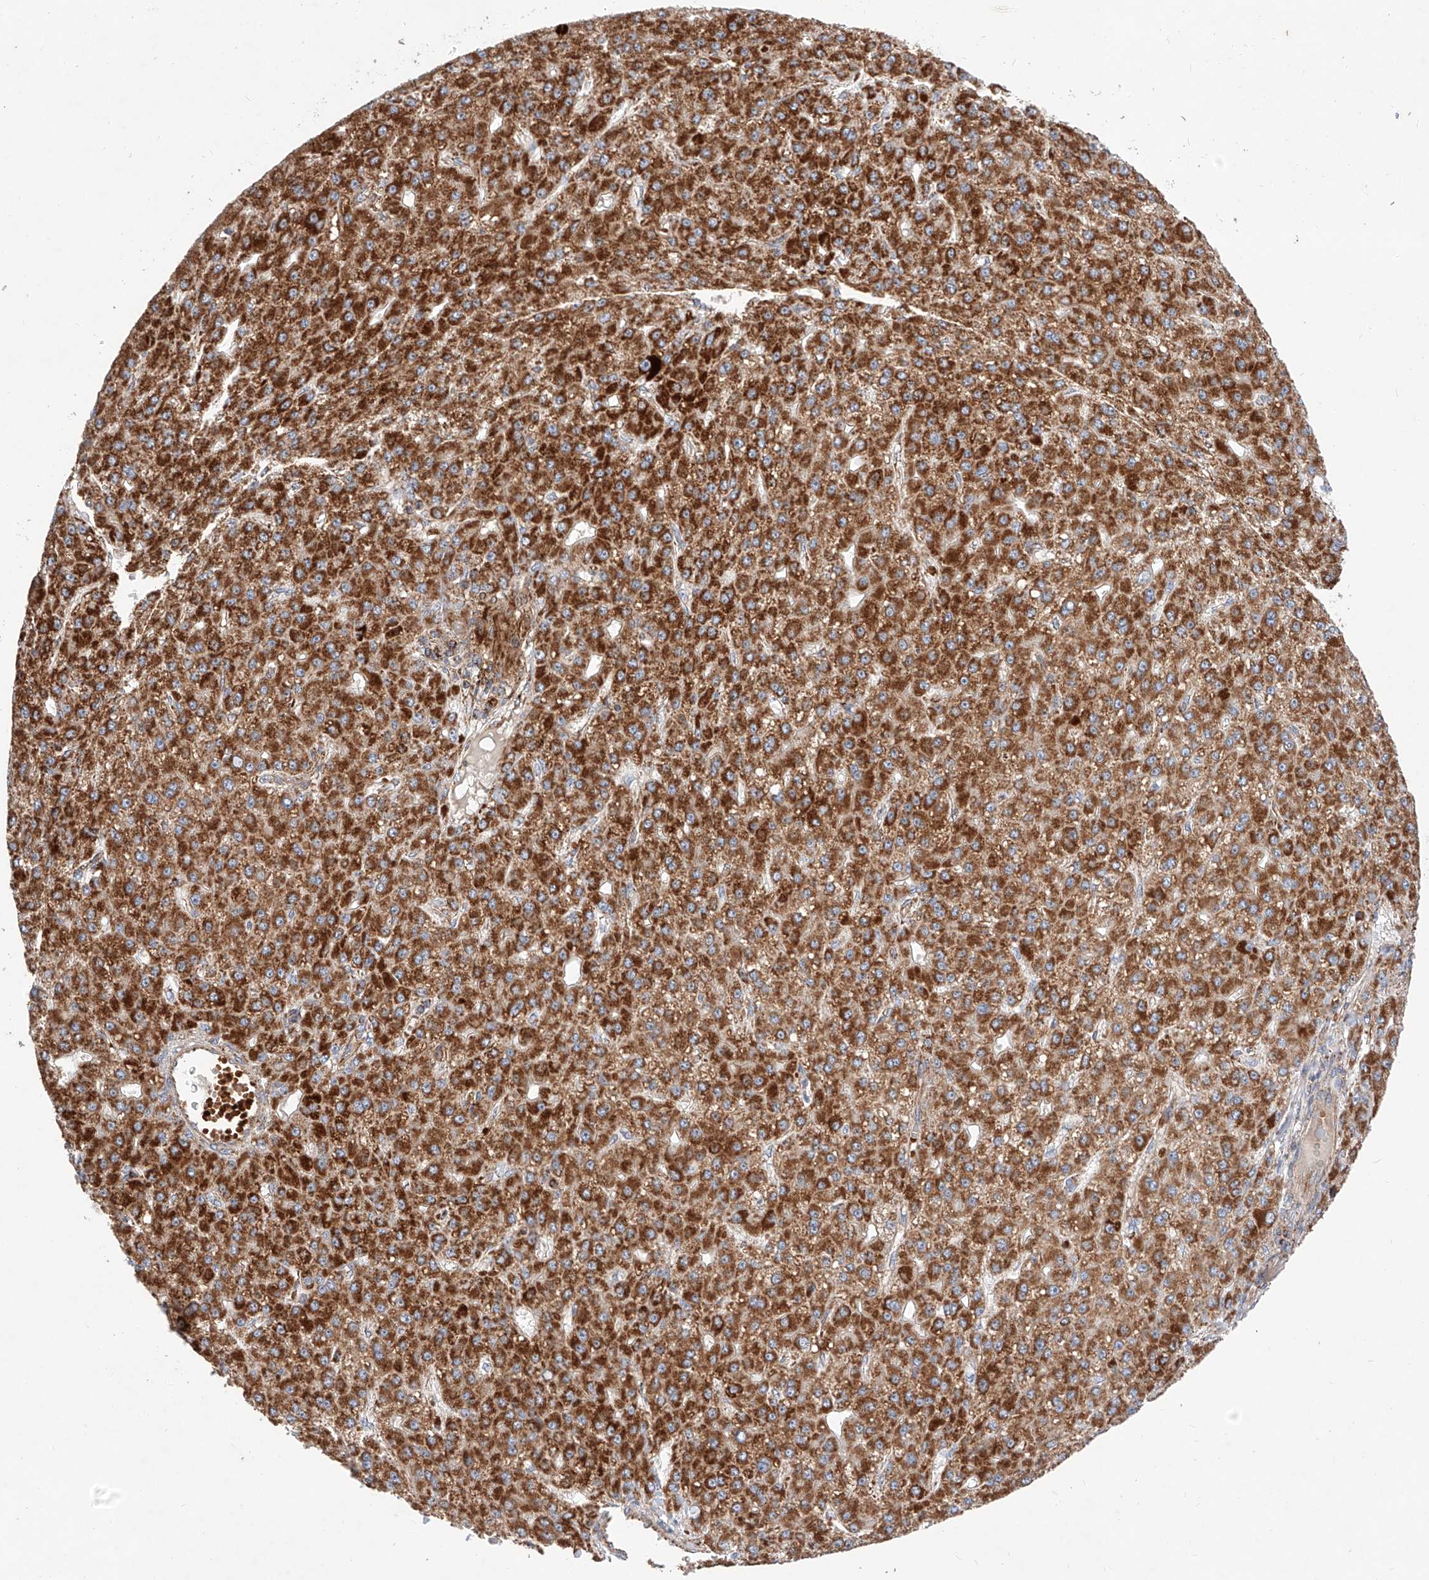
{"staining": {"intensity": "strong", "quantity": ">75%", "location": "cytoplasmic/membranous"}, "tissue": "liver cancer", "cell_type": "Tumor cells", "image_type": "cancer", "snomed": [{"axis": "morphology", "description": "Carcinoma, Hepatocellular, NOS"}, {"axis": "topography", "description": "Liver"}], "caption": "Strong cytoplasmic/membranous protein positivity is seen in about >75% of tumor cells in liver cancer. The staining was performed using DAB to visualize the protein expression in brown, while the nuclei were stained in blue with hematoxylin (Magnification: 20x).", "gene": "NR1D1", "patient": {"sex": "male", "age": 67}}